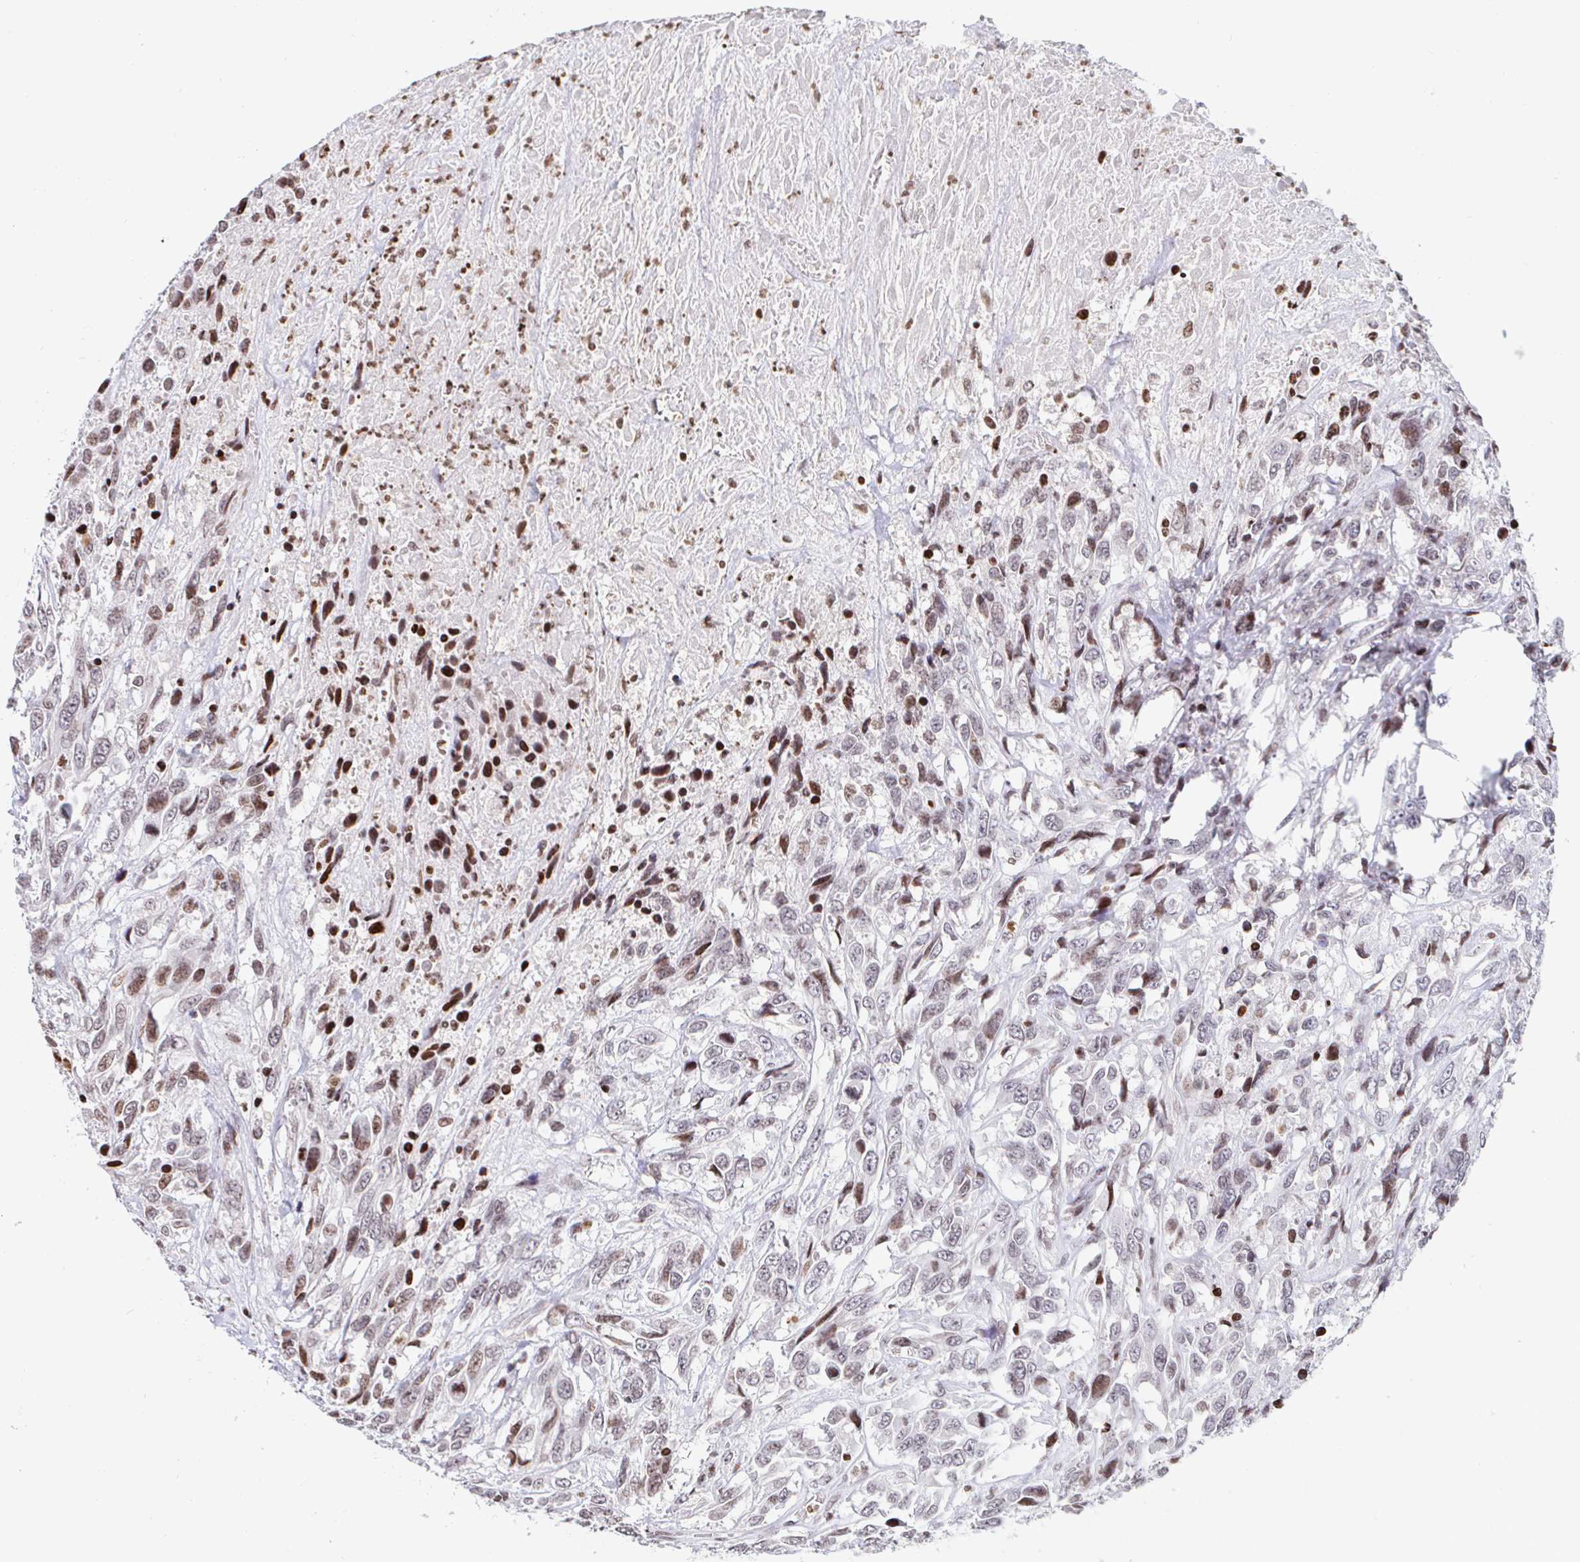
{"staining": {"intensity": "moderate", "quantity": "<25%", "location": "nuclear"}, "tissue": "urothelial cancer", "cell_type": "Tumor cells", "image_type": "cancer", "snomed": [{"axis": "morphology", "description": "Urothelial carcinoma, High grade"}, {"axis": "topography", "description": "Urinary bladder"}], "caption": "Protein expression analysis of human urothelial cancer reveals moderate nuclear positivity in approximately <25% of tumor cells.", "gene": "HOXC10", "patient": {"sex": "female", "age": 70}}